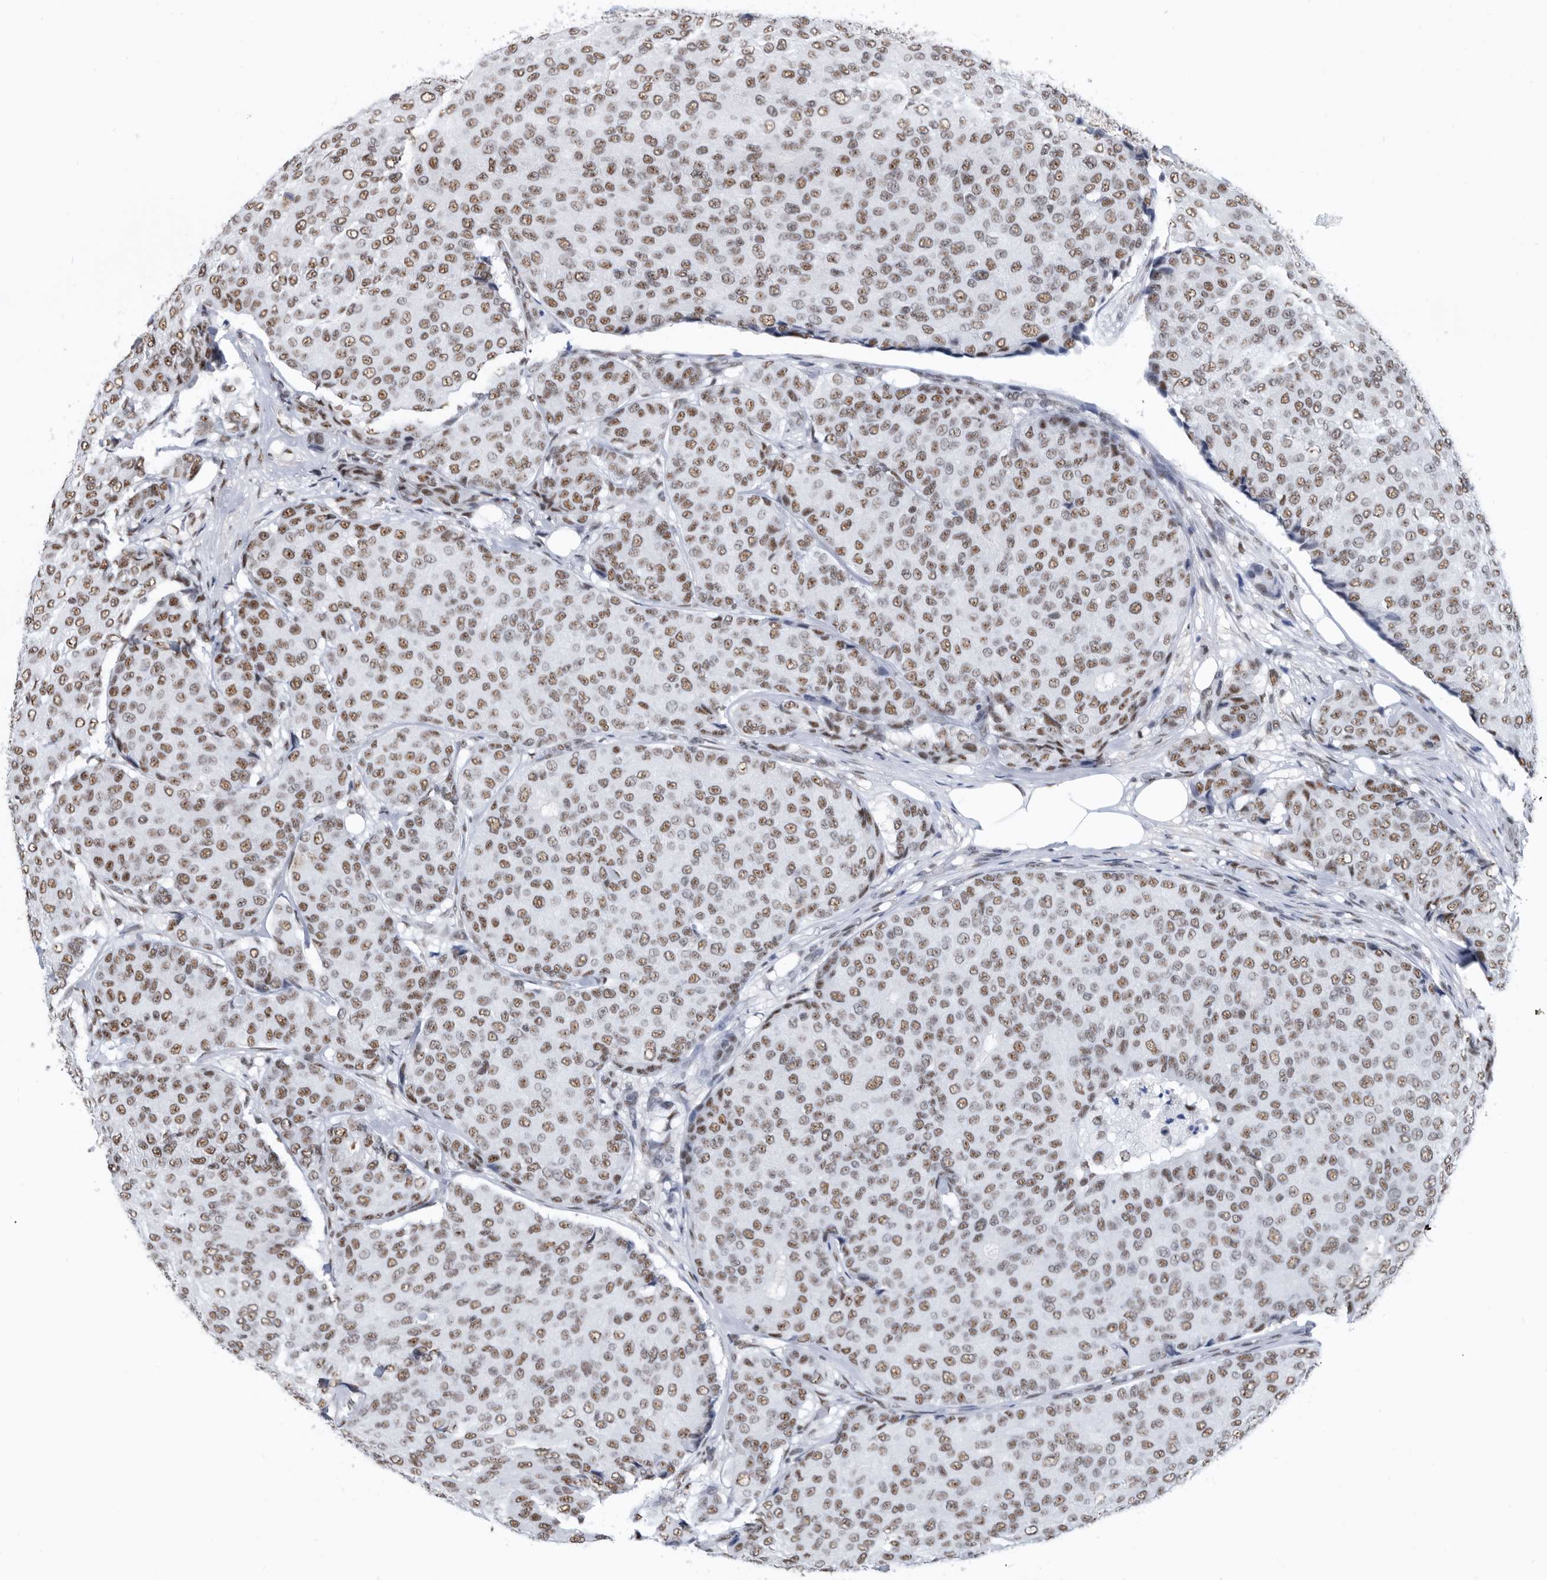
{"staining": {"intensity": "moderate", "quantity": ">75%", "location": "nuclear"}, "tissue": "breast cancer", "cell_type": "Tumor cells", "image_type": "cancer", "snomed": [{"axis": "morphology", "description": "Duct carcinoma"}, {"axis": "topography", "description": "Breast"}], "caption": "Human breast invasive ductal carcinoma stained with a protein marker exhibits moderate staining in tumor cells.", "gene": "SF3A1", "patient": {"sex": "female", "age": 75}}